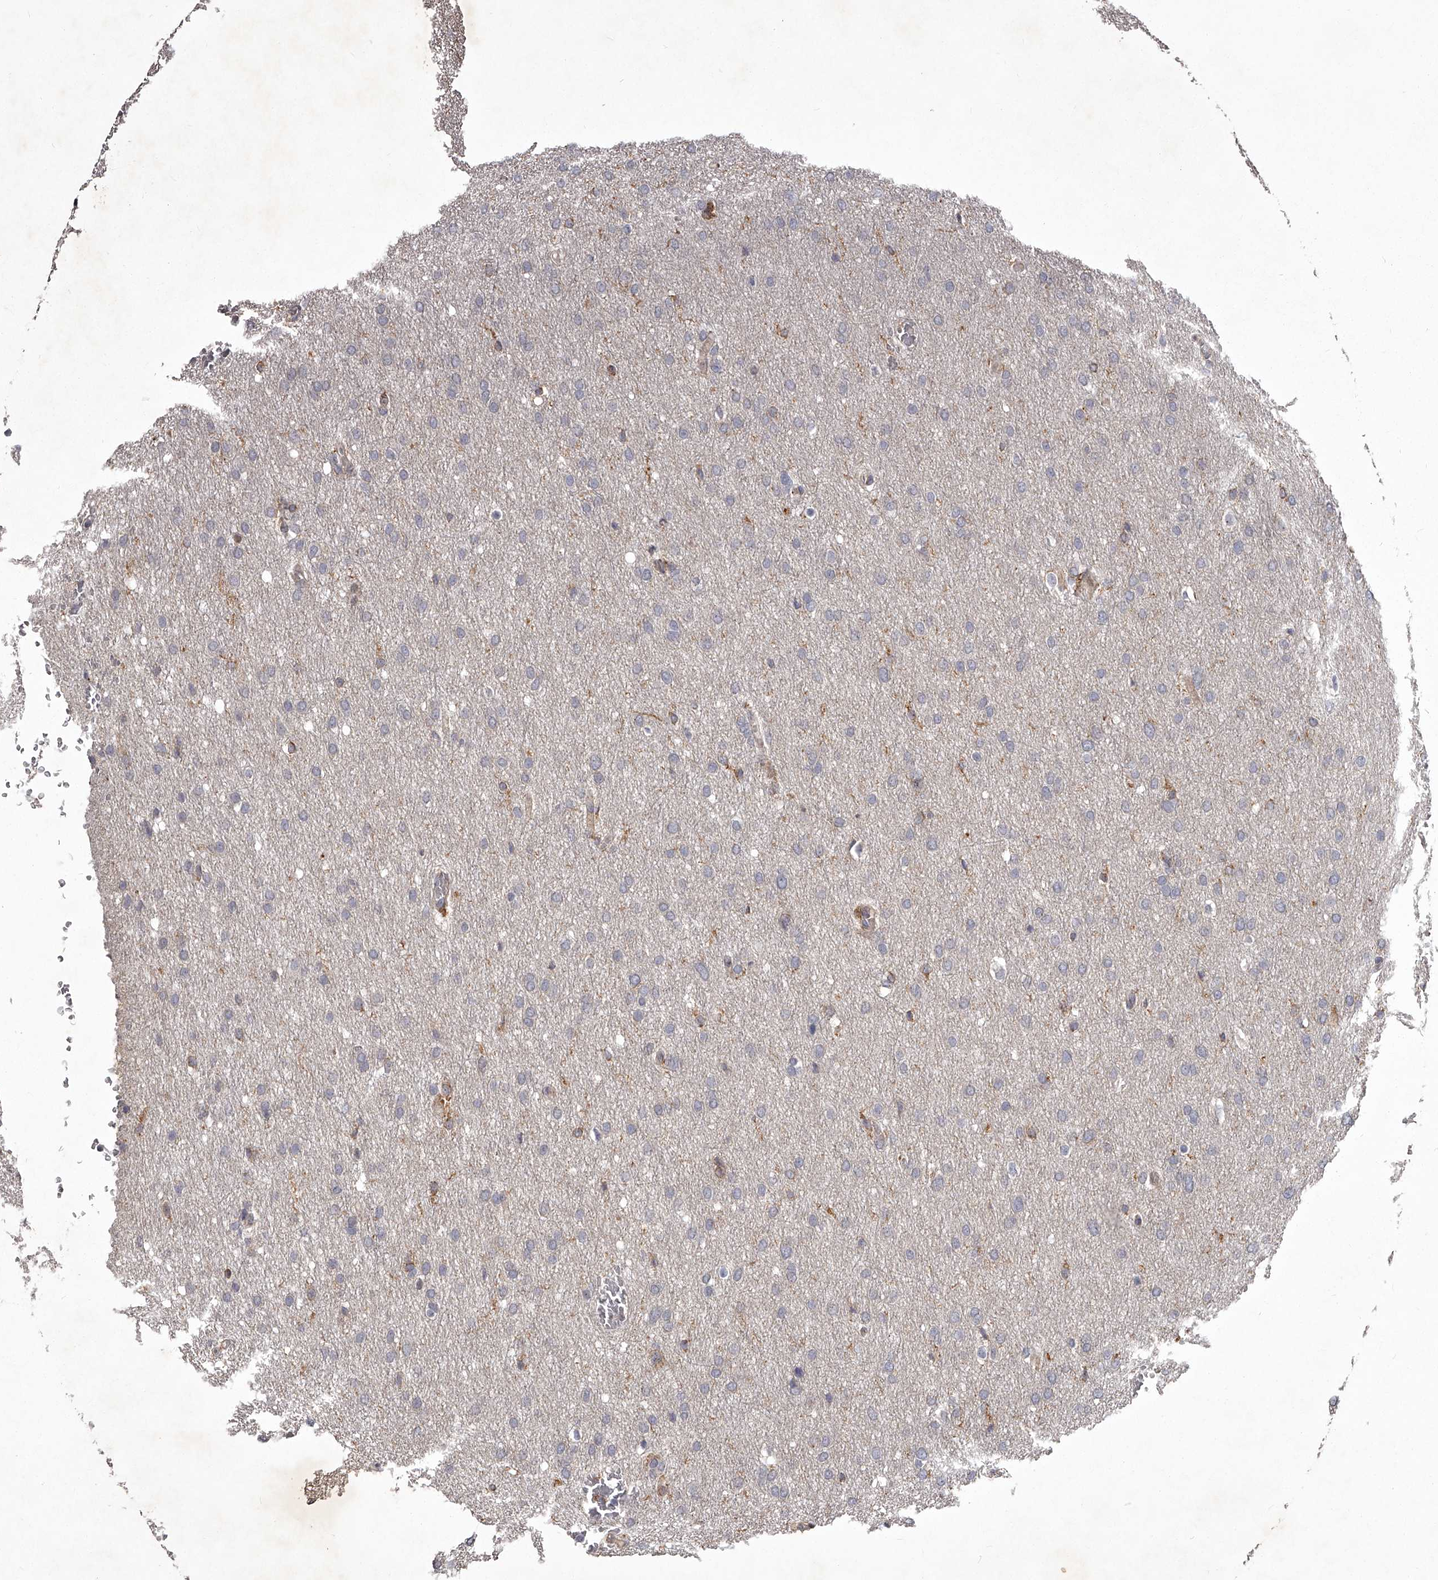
{"staining": {"intensity": "moderate", "quantity": "<25%", "location": "cytoplasmic/membranous"}, "tissue": "glioma", "cell_type": "Tumor cells", "image_type": "cancer", "snomed": [{"axis": "morphology", "description": "Glioma, malignant, Low grade"}, {"axis": "topography", "description": "Brain"}], "caption": "Glioma stained with DAB (3,3'-diaminobenzidine) immunohistochemistry demonstrates low levels of moderate cytoplasmic/membranous staining in approximately <25% of tumor cells. (IHC, brightfield microscopy, high magnification).", "gene": "RRP36", "patient": {"sex": "female", "age": 37}}